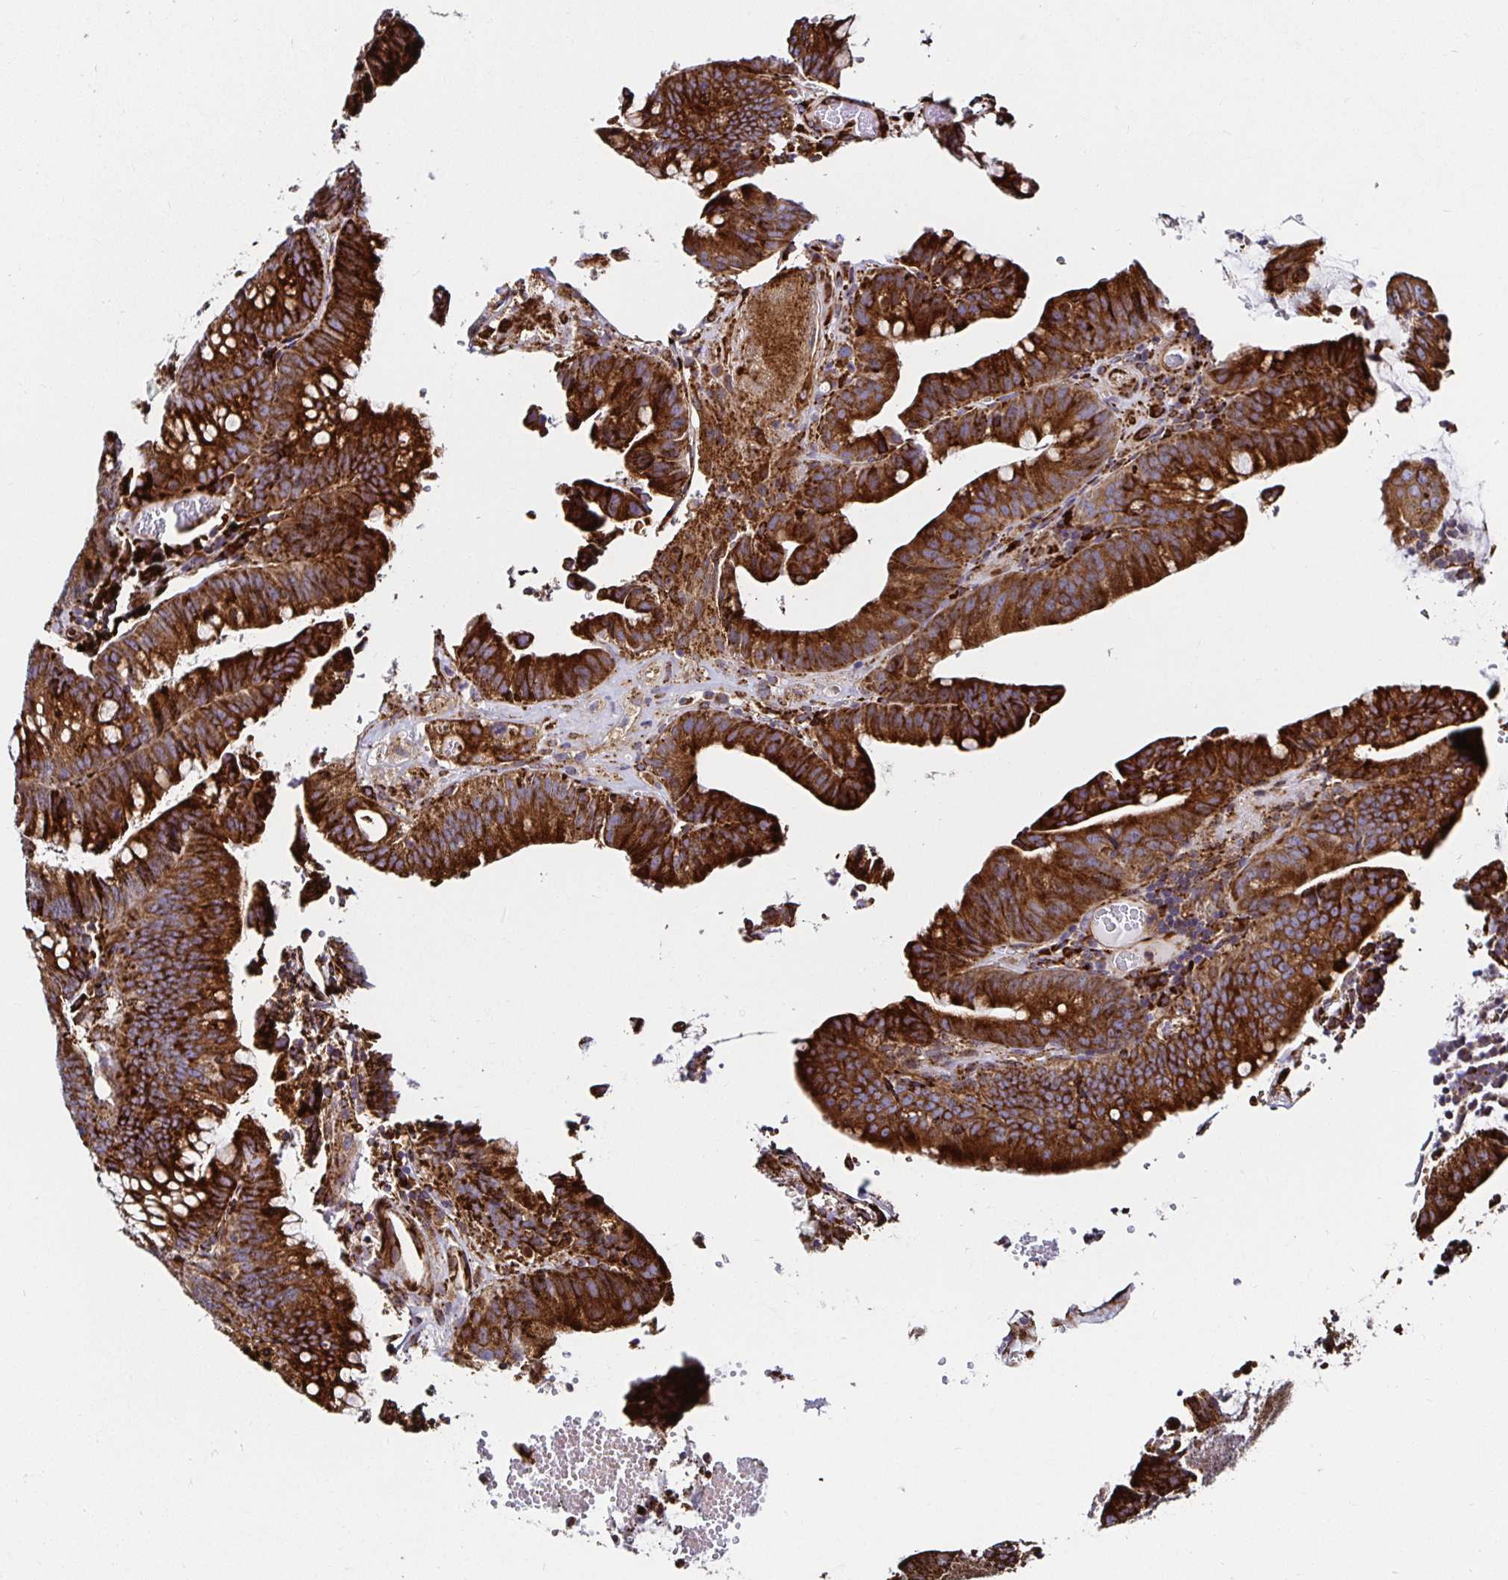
{"staining": {"intensity": "strong", "quantity": ">75%", "location": "cytoplasmic/membranous"}, "tissue": "colorectal cancer", "cell_type": "Tumor cells", "image_type": "cancer", "snomed": [{"axis": "morphology", "description": "Adenocarcinoma, NOS"}, {"axis": "topography", "description": "Colon"}], "caption": "DAB (3,3'-diaminobenzidine) immunohistochemical staining of human colorectal cancer (adenocarcinoma) demonstrates strong cytoplasmic/membranous protein positivity in approximately >75% of tumor cells.", "gene": "SMYD3", "patient": {"sex": "male", "age": 62}}